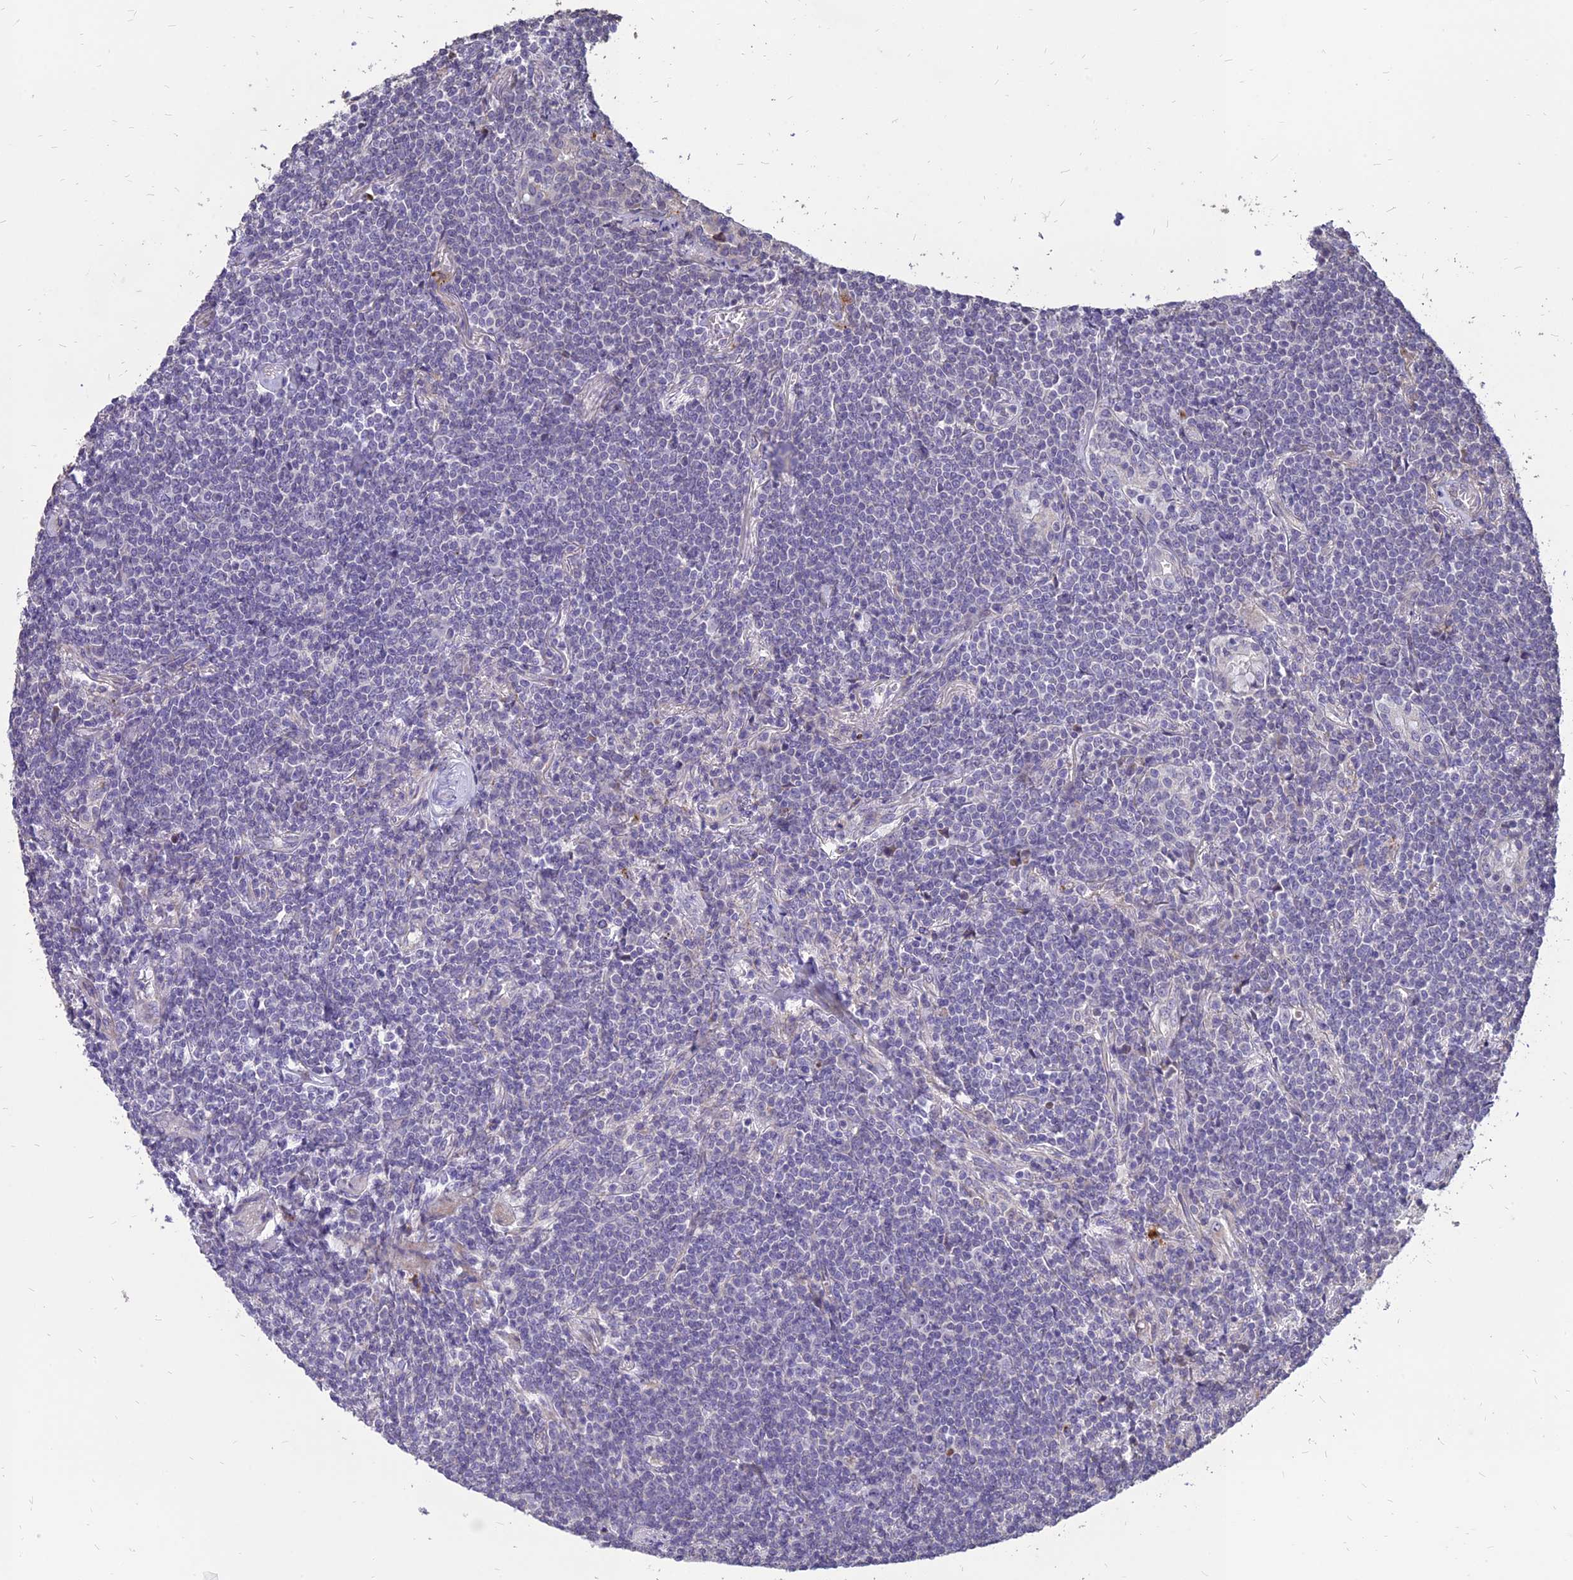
{"staining": {"intensity": "negative", "quantity": "none", "location": "none"}, "tissue": "lymphoma", "cell_type": "Tumor cells", "image_type": "cancer", "snomed": [{"axis": "morphology", "description": "Malignant lymphoma, non-Hodgkin's type, Low grade"}, {"axis": "topography", "description": "Lung"}], "caption": "A histopathology image of lymphoma stained for a protein exhibits no brown staining in tumor cells.", "gene": "ST3GAL6", "patient": {"sex": "female", "age": 71}}